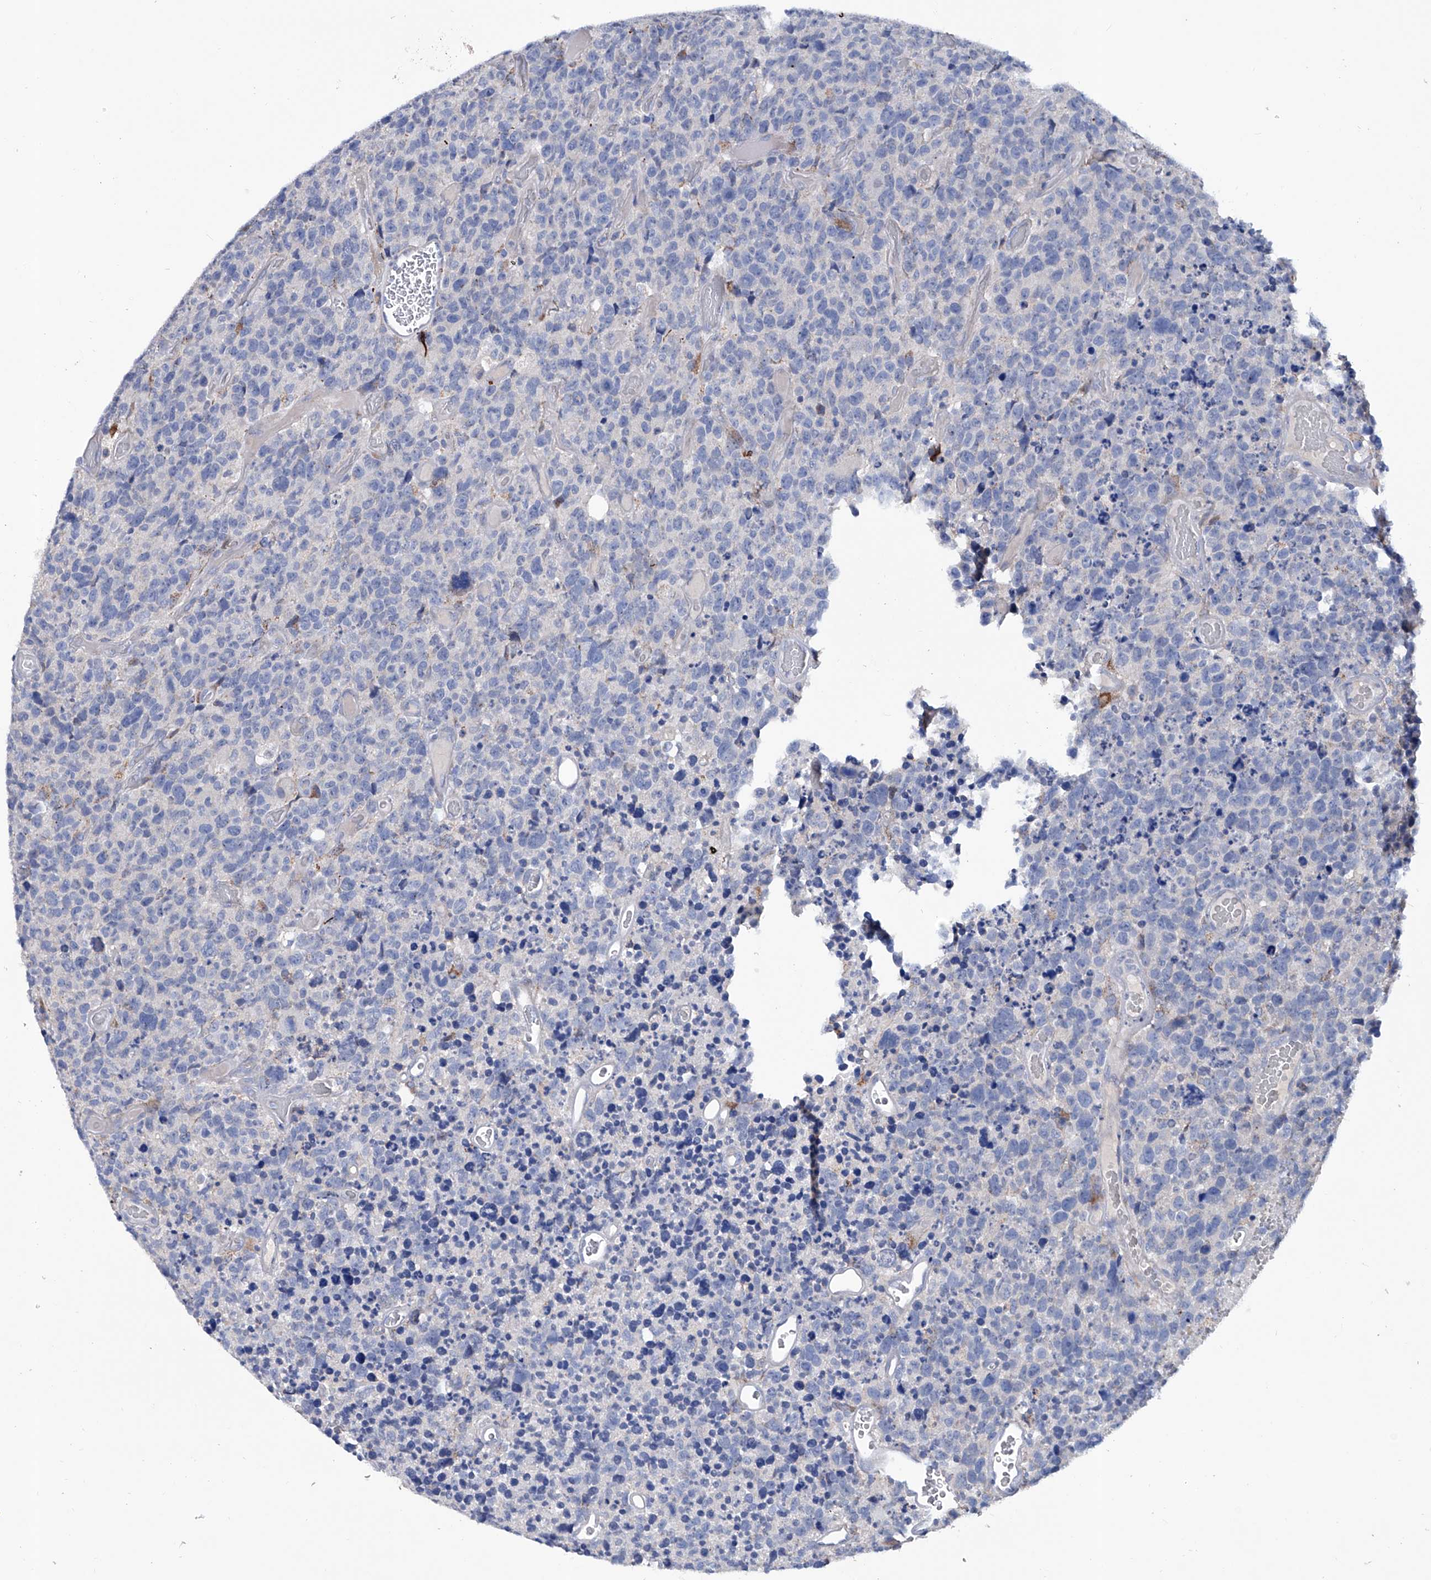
{"staining": {"intensity": "negative", "quantity": "none", "location": "none"}, "tissue": "glioma", "cell_type": "Tumor cells", "image_type": "cancer", "snomed": [{"axis": "morphology", "description": "Glioma, malignant, High grade"}, {"axis": "topography", "description": "Brain"}], "caption": "There is no significant positivity in tumor cells of malignant glioma (high-grade).", "gene": "KLHL17", "patient": {"sex": "male", "age": 69}}